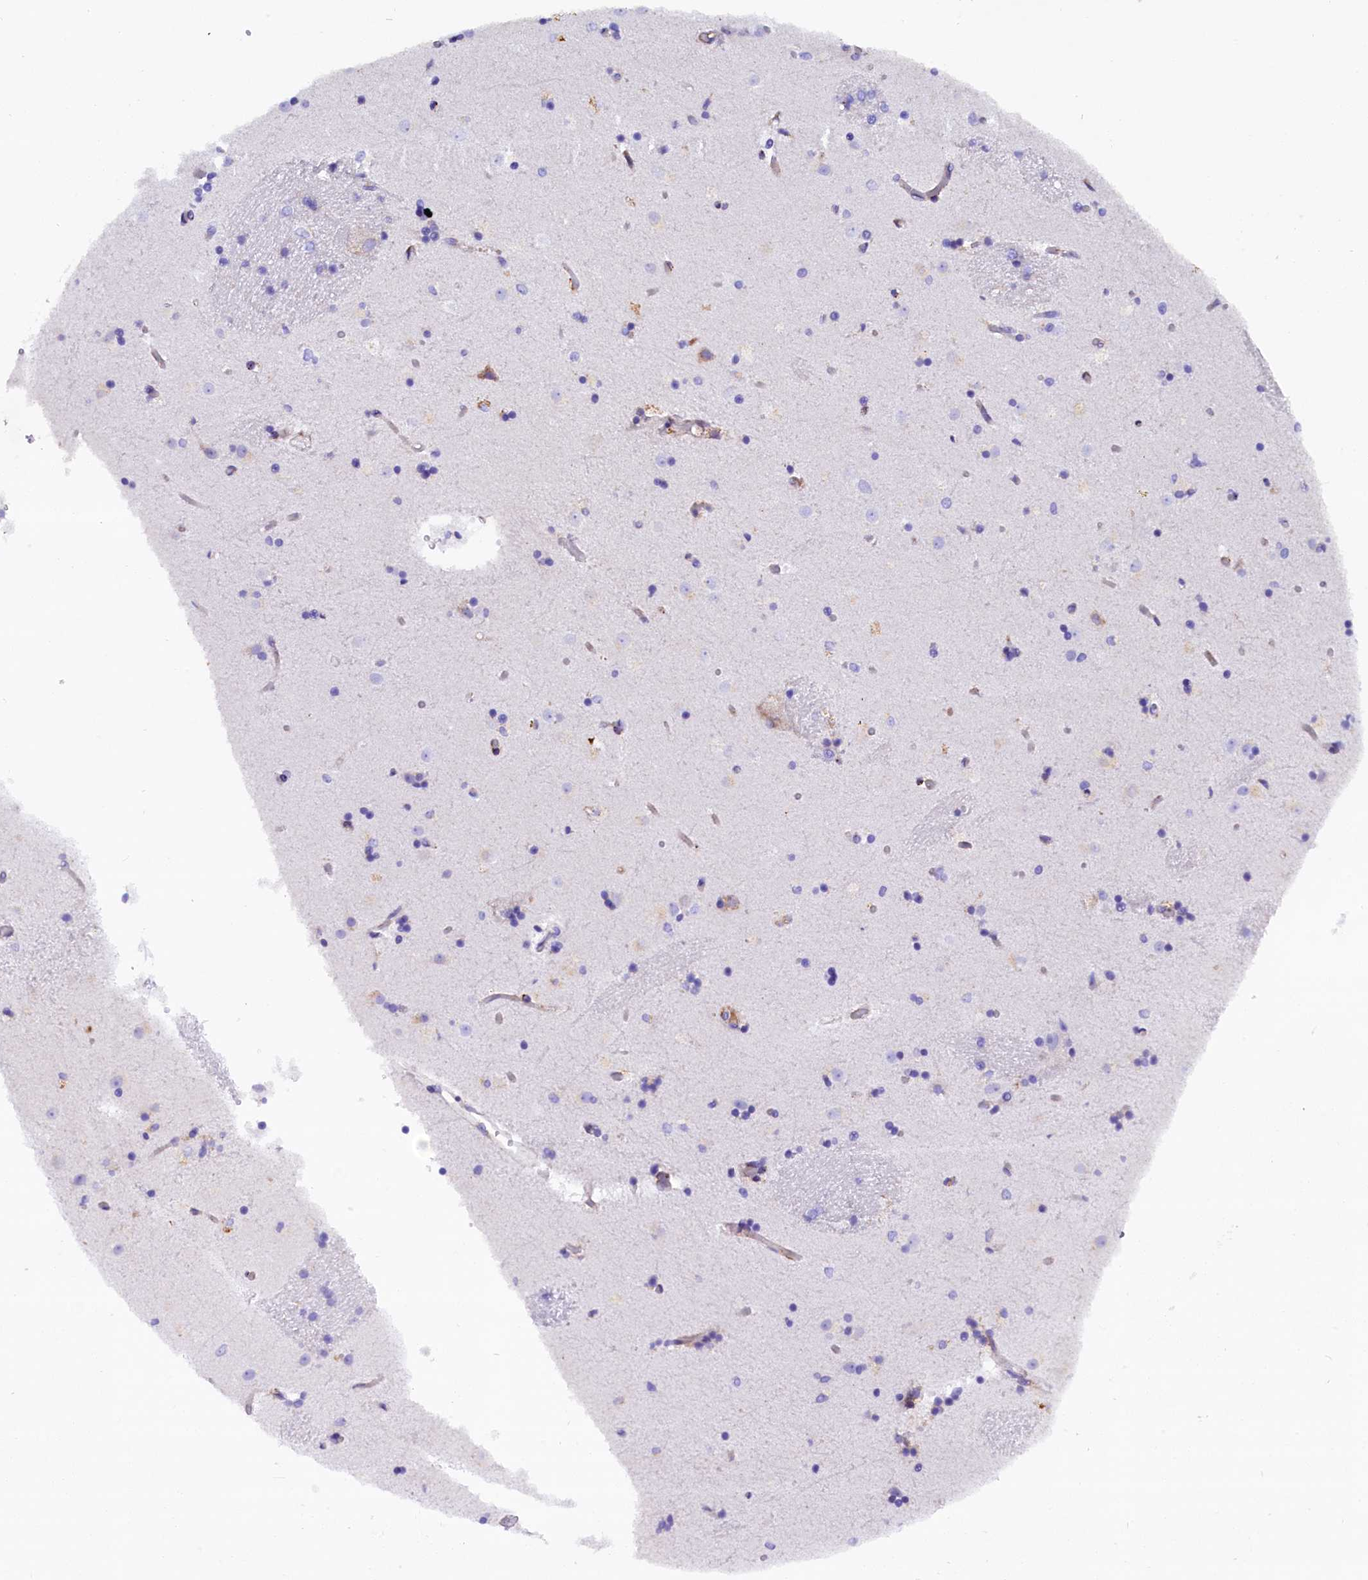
{"staining": {"intensity": "negative", "quantity": "none", "location": "none"}, "tissue": "caudate", "cell_type": "Glial cells", "image_type": "normal", "snomed": [{"axis": "morphology", "description": "Normal tissue, NOS"}, {"axis": "topography", "description": "Lateral ventricle wall"}], "caption": "High power microscopy histopathology image of an immunohistochemistry (IHC) image of unremarkable caudate, revealing no significant expression in glial cells.", "gene": "CMTR2", "patient": {"sex": "female", "age": 52}}